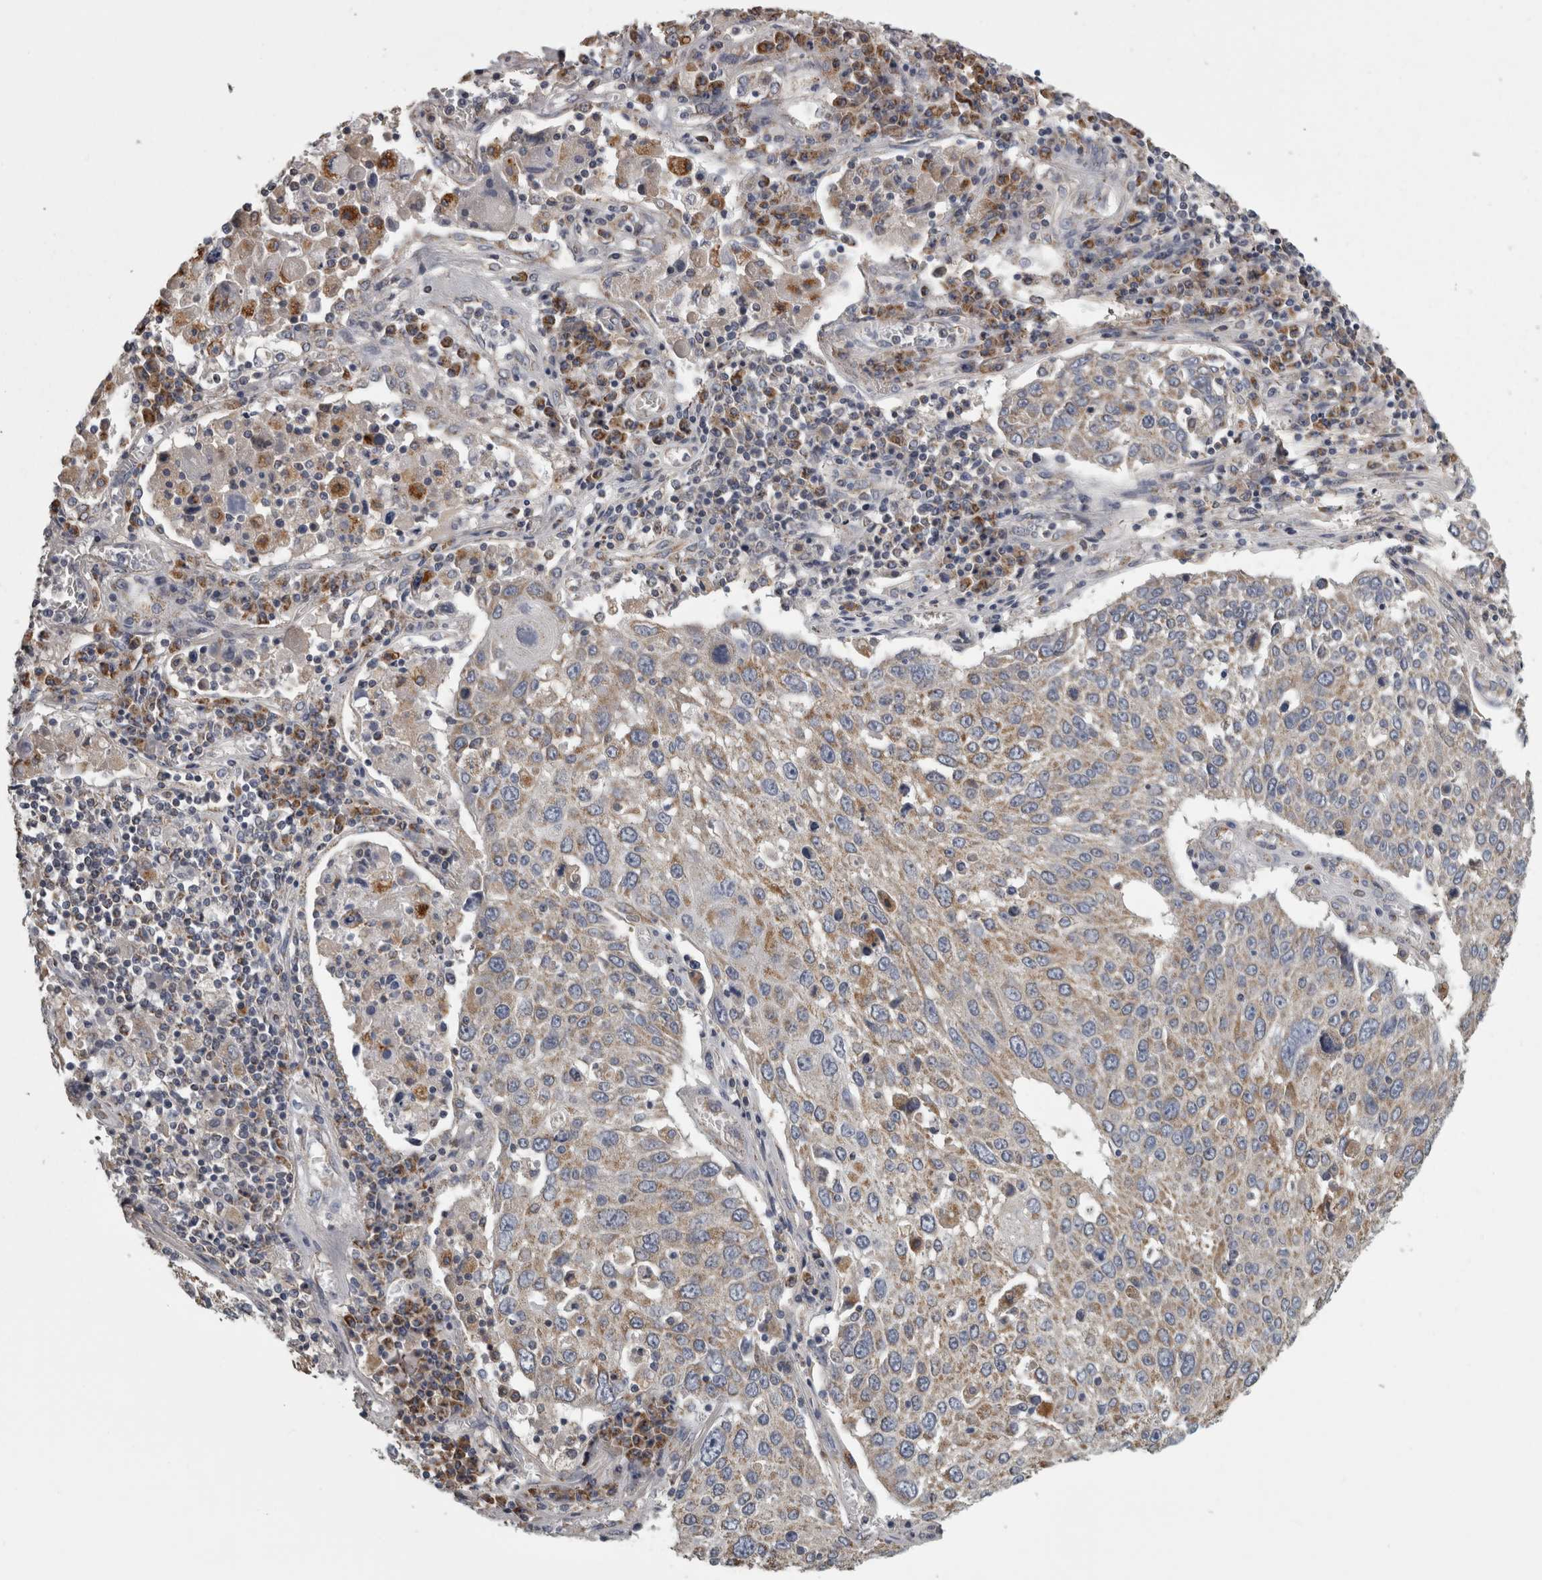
{"staining": {"intensity": "weak", "quantity": ">75%", "location": "cytoplasmic/membranous"}, "tissue": "lung cancer", "cell_type": "Tumor cells", "image_type": "cancer", "snomed": [{"axis": "morphology", "description": "Squamous cell carcinoma, NOS"}, {"axis": "topography", "description": "Lung"}], "caption": "Protein staining reveals weak cytoplasmic/membranous expression in approximately >75% of tumor cells in lung cancer. The staining was performed using DAB (3,3'-diaminobenzidine) to visualize the protein expression in brown, while the nuclei were stained in blue with hematoxylin (Magnification: 20x).", "gene": "FRK", "patient": {"sex": "male", "age": 65}}